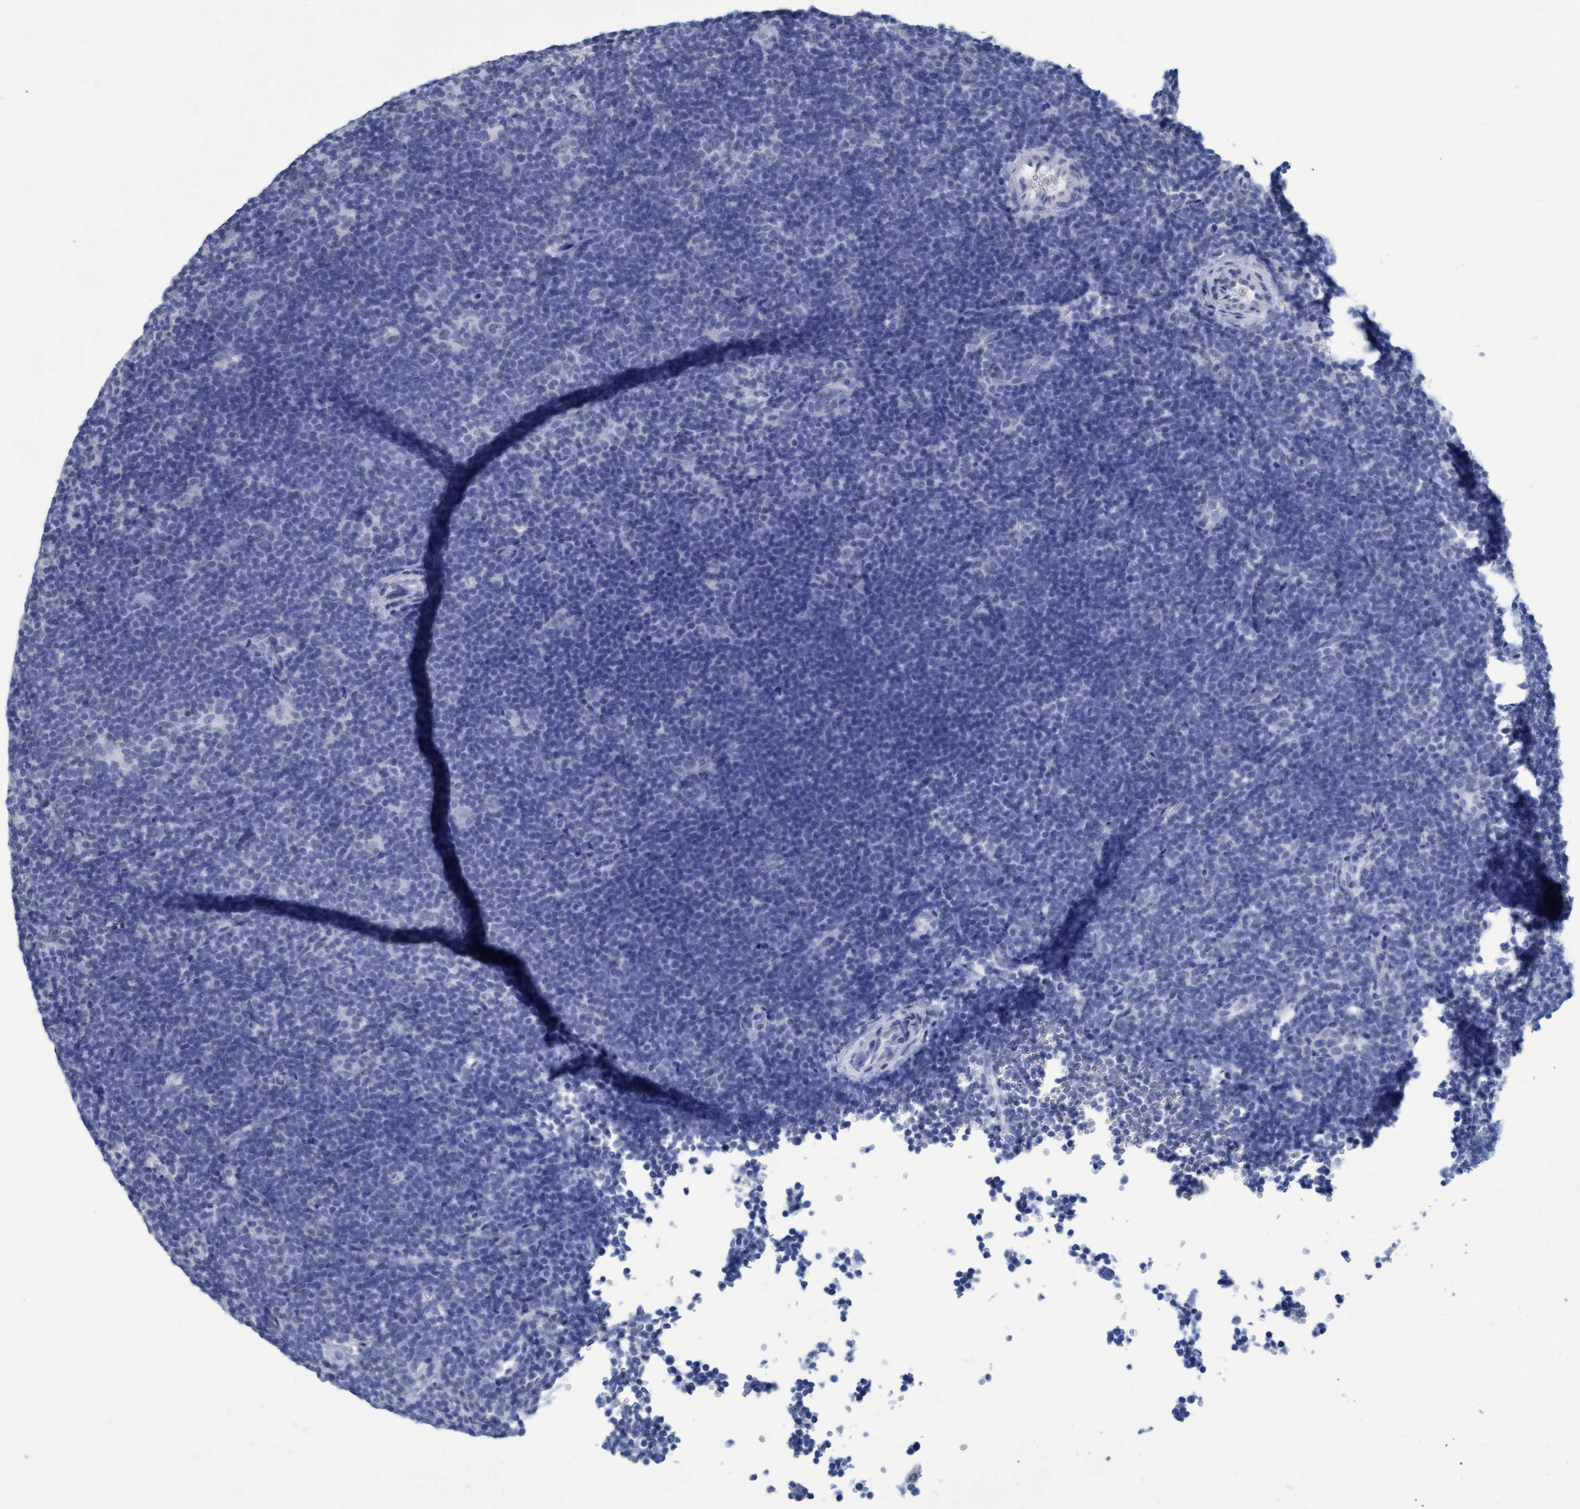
{"staining": {"intensity": "negative", "quantity": "none", "location": "none"}, "tissue": "lymphoma", "cell_type": "Tumor cells", "image_type": "cancer", "snomed": [{"axis": "morphology", "description": "Hodgkin's disease, NOS"}, {"axis": "topography", "description": "Lymph node"}], "caption": "Lymphoma was stained to show a protein in brown. There is no significant staining in tumor cells. (Brightfield microscopy of DAB immunohistochemistry (IHC) at high magnification).", "gene": "GALC", "patient": {"sex": "female", "age": 57}}